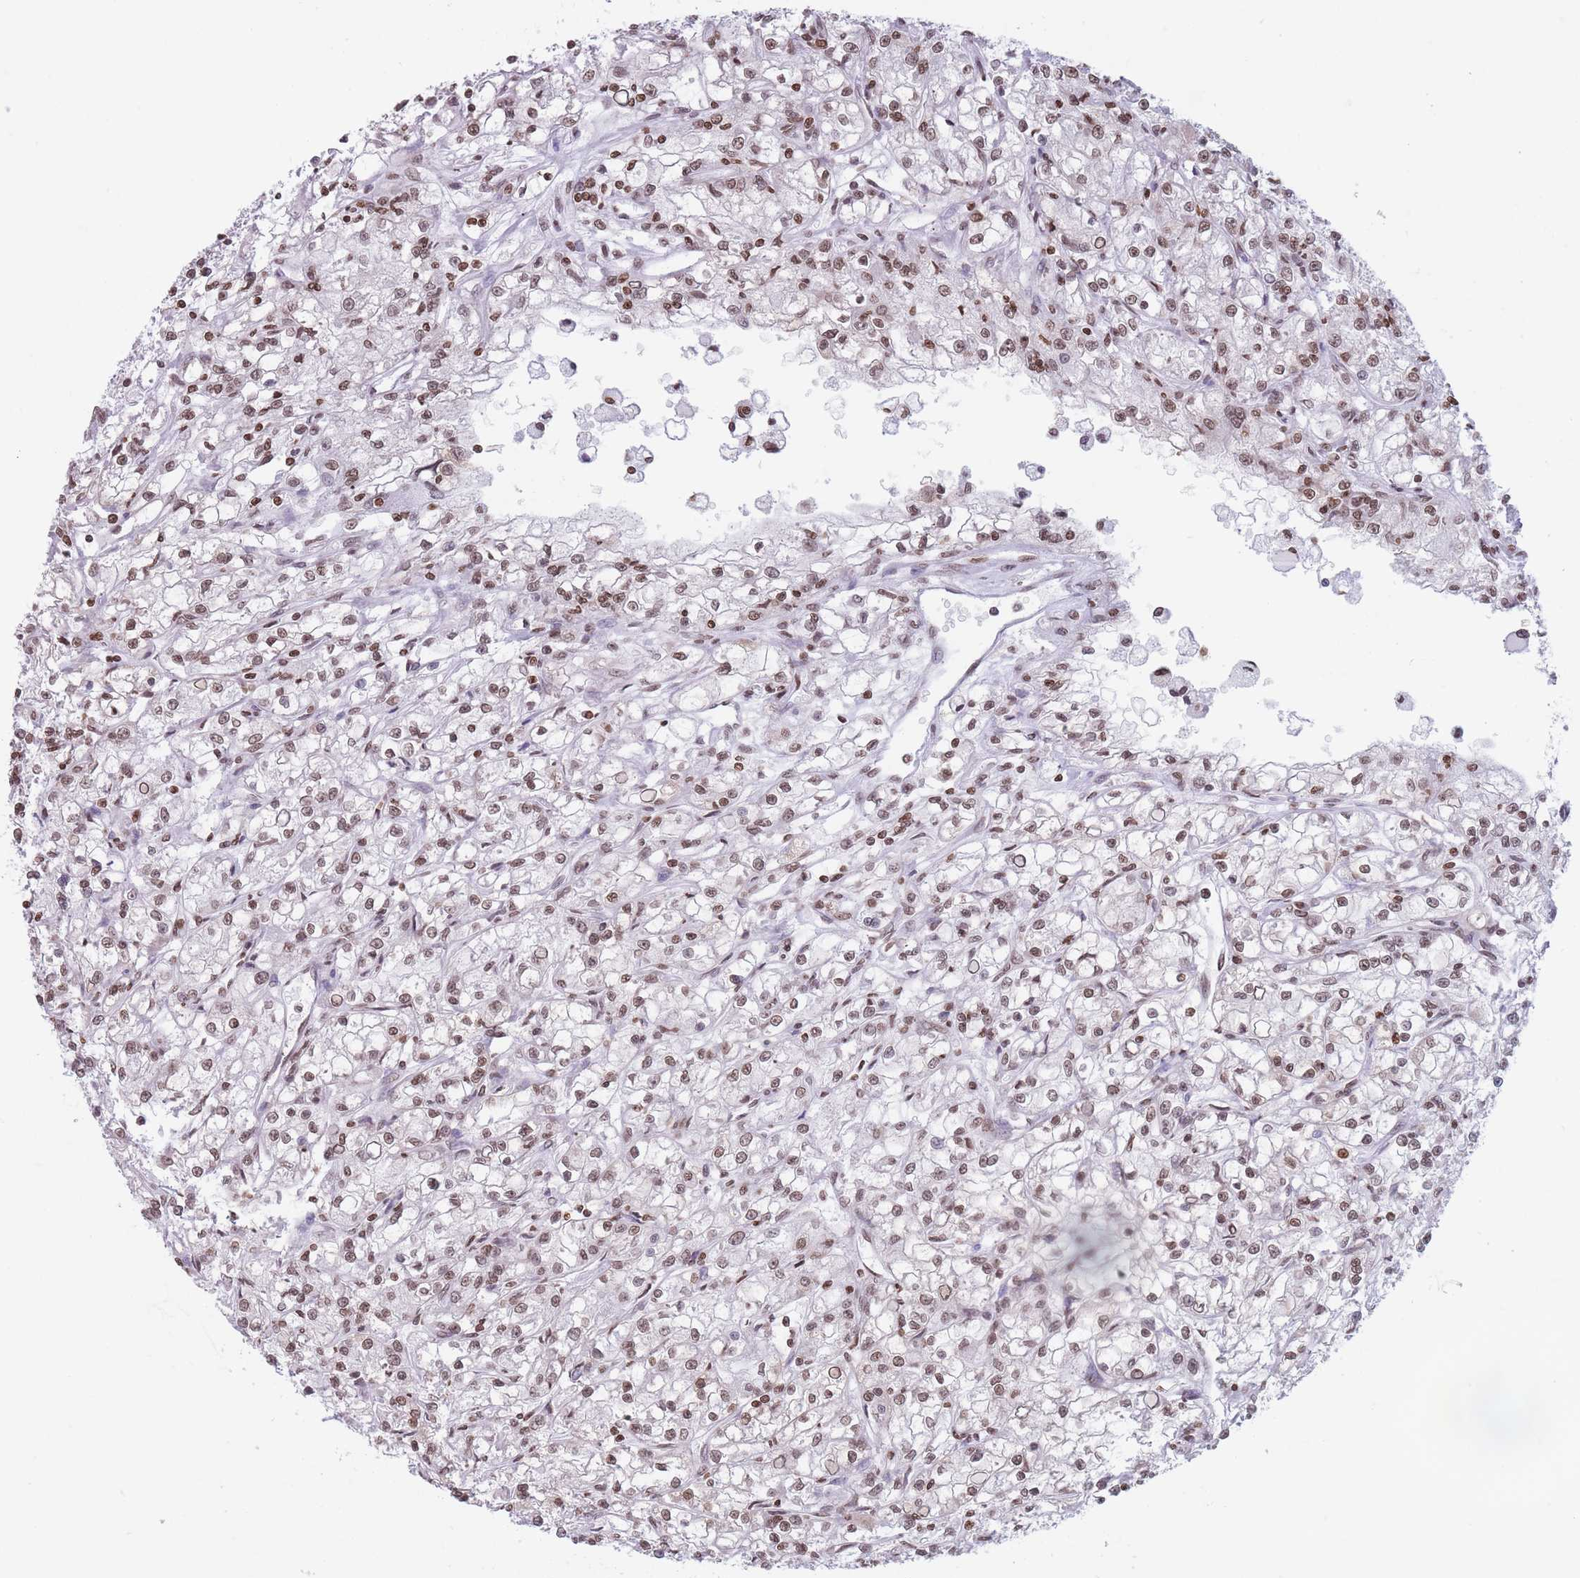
{"staining": {"intensity": "moderate", "quantity": ">75%", "location": "nuclear"}, "tissue": "renal cancer", "cell_type": "Tumor cells", "image_type": "cancer", "snomed": [{"axis": "morphology", "description": "Adenocarcinoma, NOS"}, {"axis": "topography", "description": "Kidney"}], "caption": "DAB (3,3'-diaminobenzidine) immunohistochemical staining of renal cancer reveals moderate nuclear protein expression in about >75% of tumor cells.", "gene": "RYK", "patient": {"sex": "female", "age": 59}}